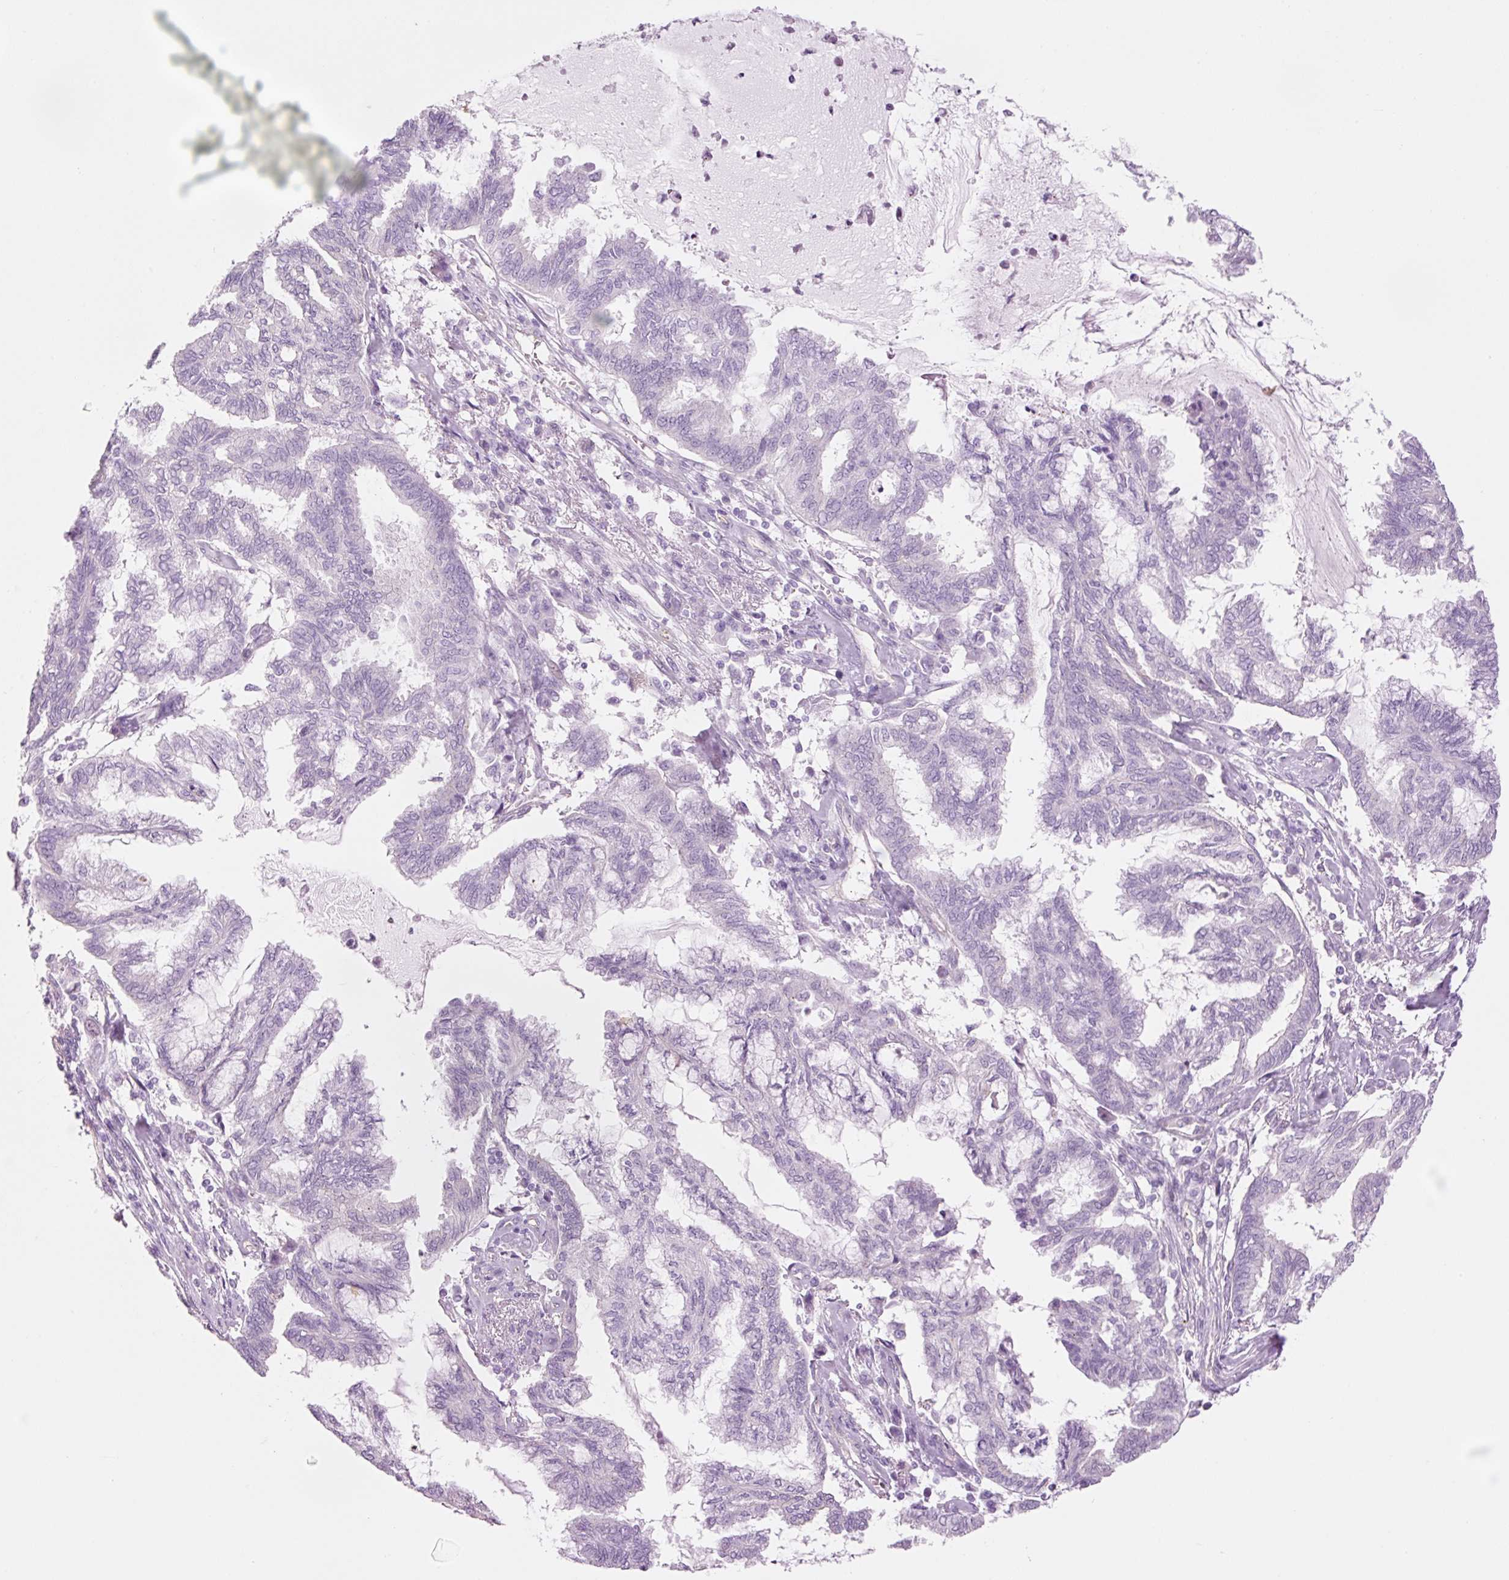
{"staining": {"intensity": "negative", "quantity": "none", "location": "none"}, "tissue": "endometrial cancer", "cell_type": "Tumor cells", "image_type": "cancer", "snomed": [{"axis": "morphology", "description": "Adenocarcinoma, NOS"}, {"axis": "topography", "description": "Endometrium"}], "caption": "DAB immunohistochemical staining of human endometrial adenocarcinoma exhibits no significant positivity in tumor cells.", "gene": "HSPA4L", "patient": {"sex": "female", "age": 86}}